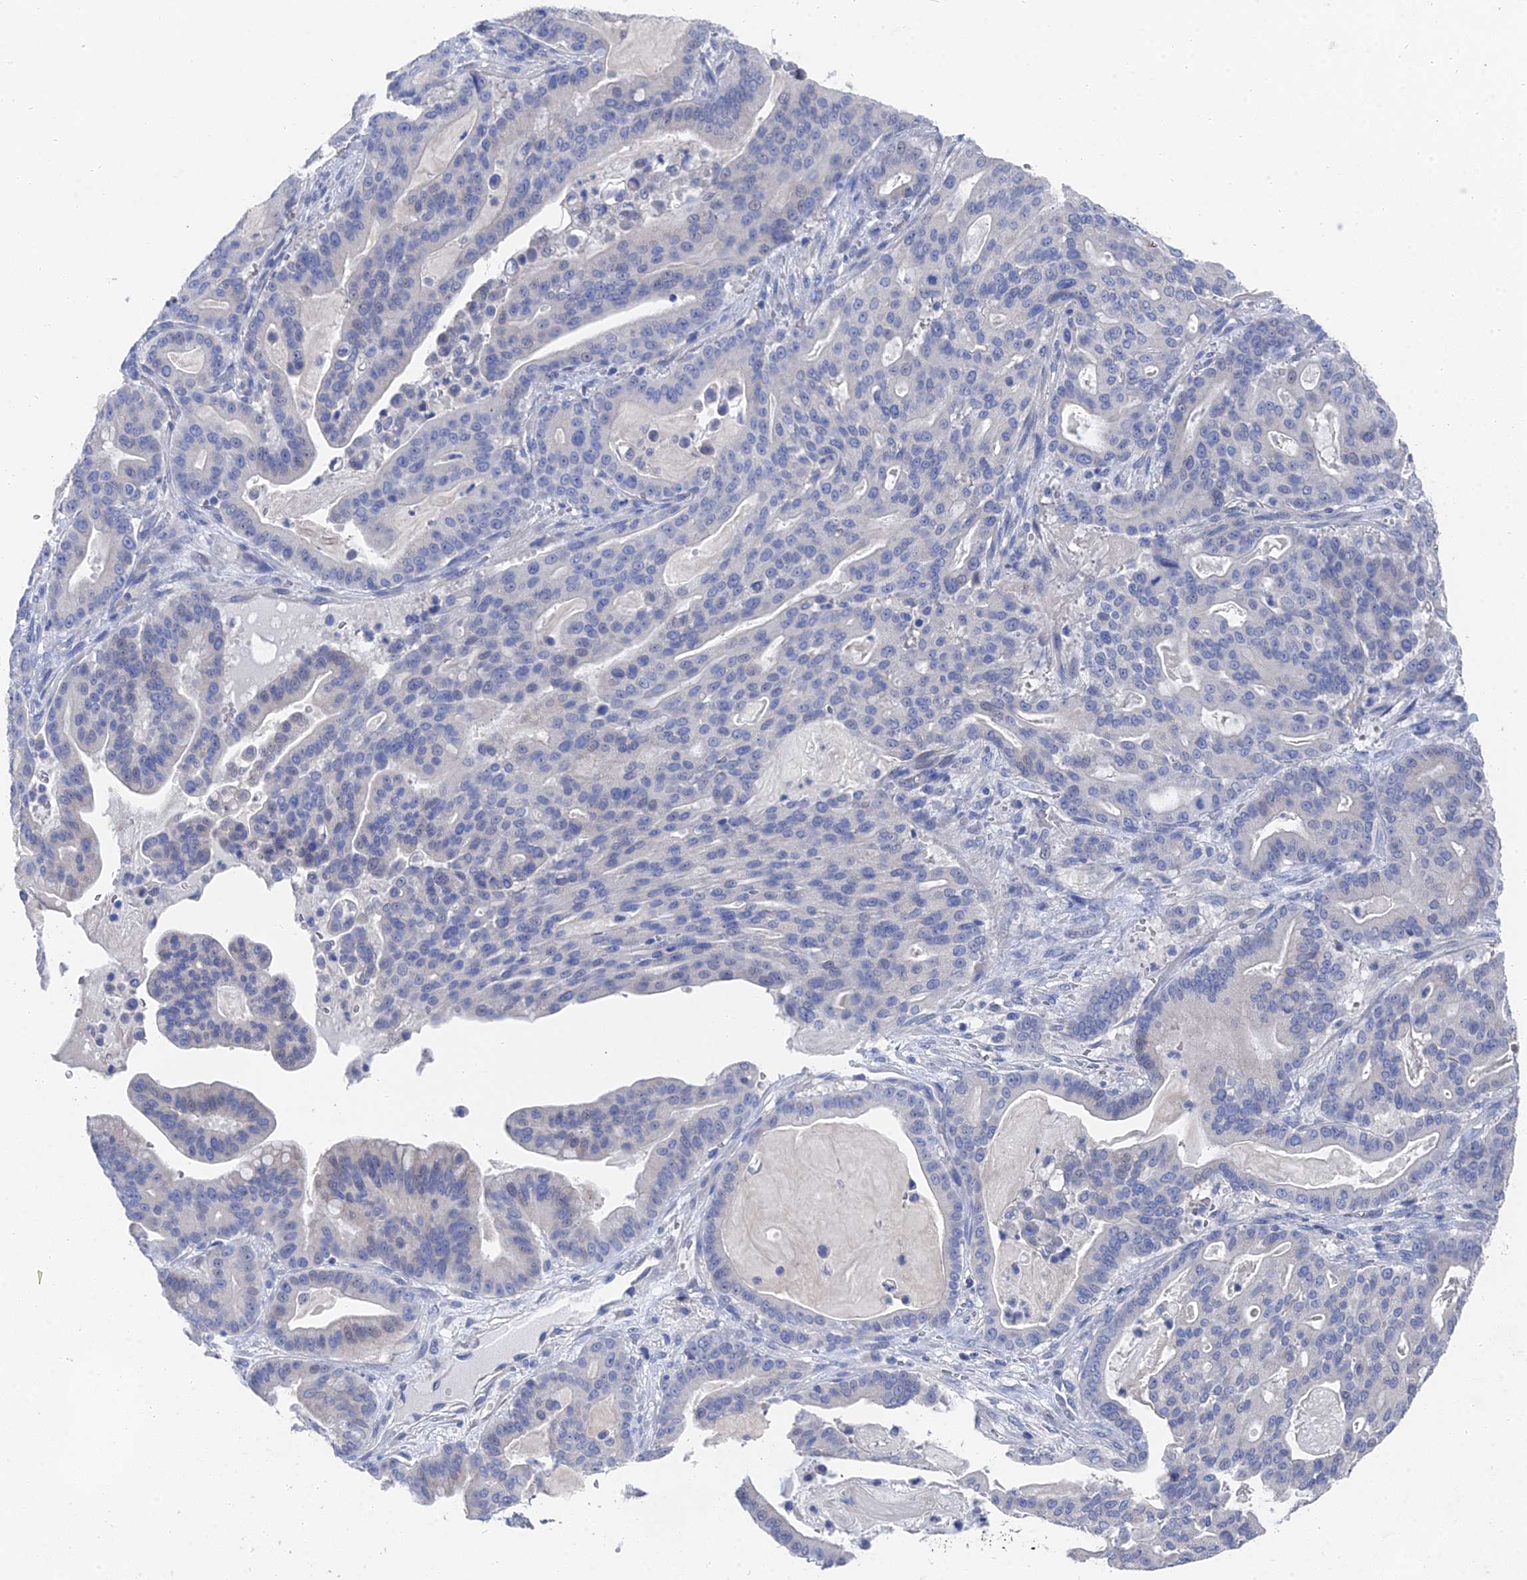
{"staining": {"intensity": "negative", "quantity": "none", "location": "none"}, "tissue": "pancreatic cancer", "cell_type": "Tumor cells", "image_type": "cancer", "snomed": [{"axis": "morphology", "description": "Adenocarcinoma, NOS"}, {"axis": "topography", "description": "Pancreas"}], "caption": "Tumor cells show no significant expression in pancreatic cancer (adenocarcinoma). (Stains: DAB immunohistochemistry with hematoxylin counter stain, Microscopy: brightfield microscopy at high magnification).", "gene": "GFAP", "patient": {"sex": "male", "age": 63}}